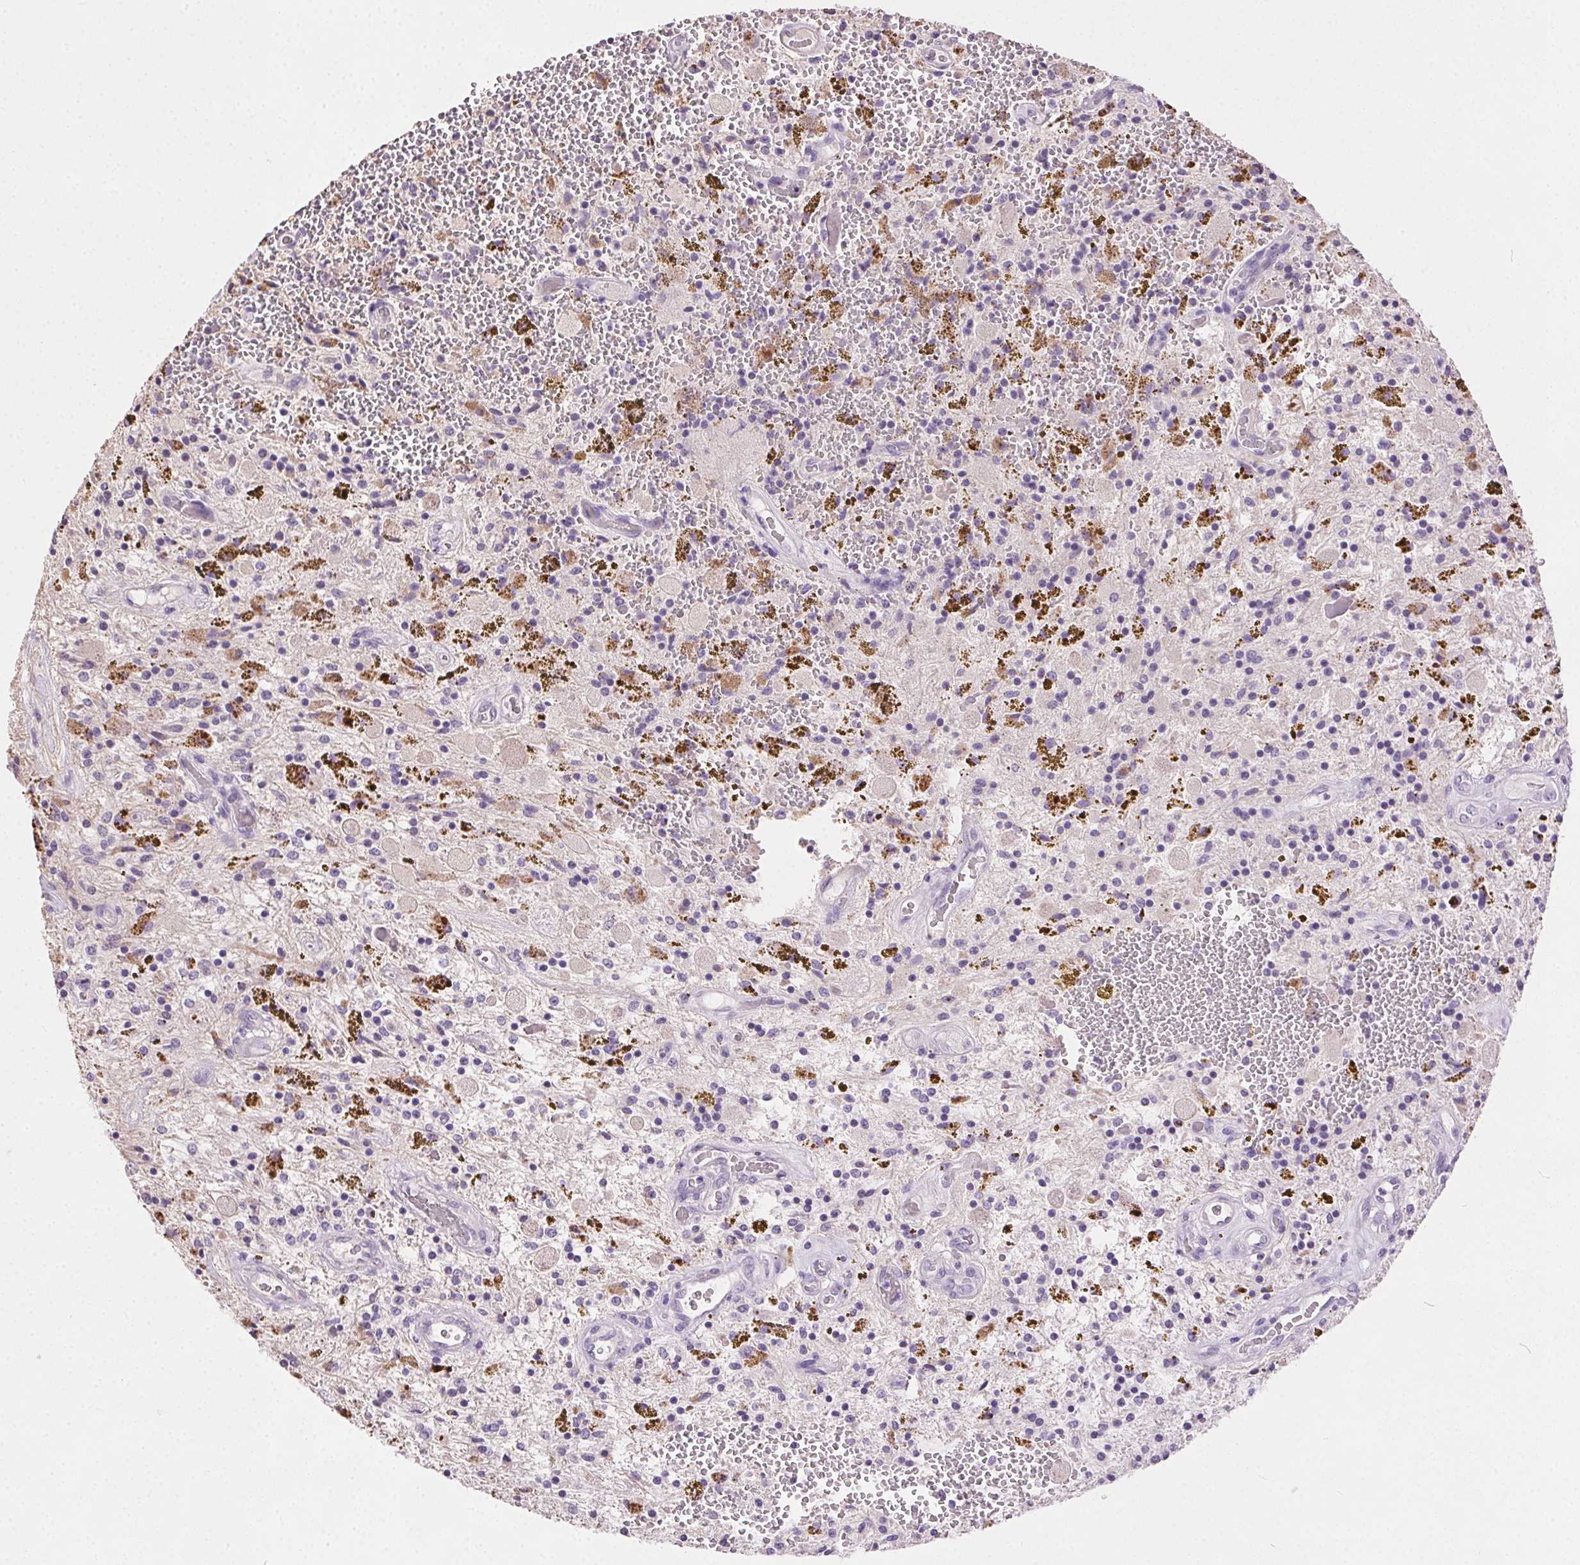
{"staining": {"intensity": "negative", "quantity": "none", "location": "none"}, "tissue": "glioma", "cell_type": "Tumor cells", "image_type": "cancer", "snomed": [{"axis": "morphology", "description": "Glioma, malignant, Low grade"}, {"axis": "topography", "description": "Cerebellum"}], "caption": "Human malignant glioma (low-grade) stained for a protein using IHC reveals no expression in tumor cells.", "gene": "SYCE2", "patient": {"sex": "female", "age": 14}}